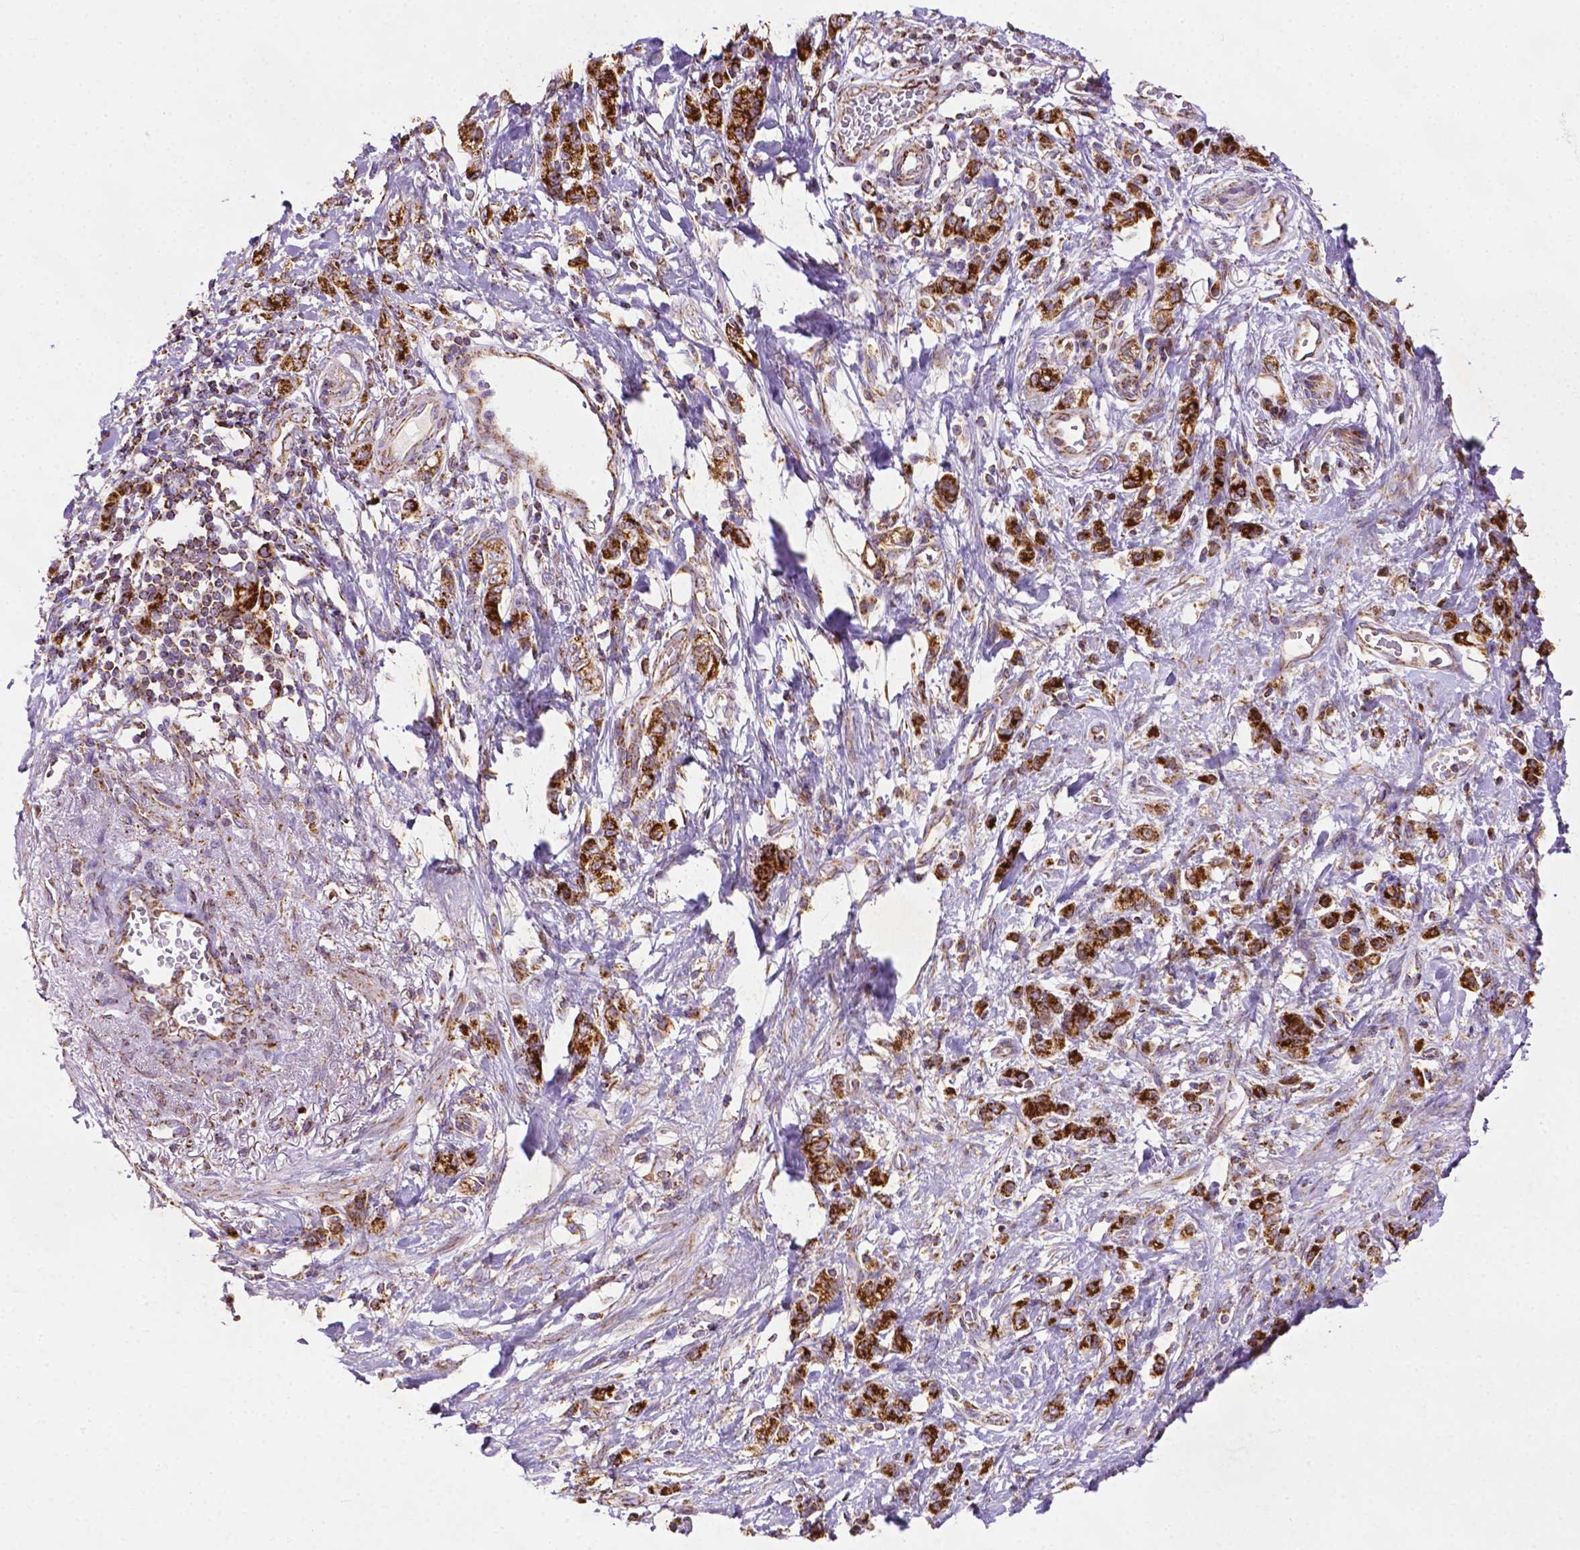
{"staining": {"intensity": "strong", "quantity": ">75%", "location": "cytoplasmic/membranous"}, "tissue": "stomach cancer", "cell_type": "Tumor cells", "image_type": "cancer", "snomed": [{"axis": "morphology", "description": "Adenocarcinoma, NOS"}, {"axis": "topography", "description": "Stomach"}], "caption": "Immunohistochemistry photomicrograph of neoplastic tissue: stomach cancer (adenocarcinoma) stained using immunohistochemistry (IHC) demonstrates high levels of strong protein expression localized specifically in the cytoplasmic/membranous of tumor cells, appearing as a cytoplasmic/membranous brown color.", "gene": "ILVBL", "patient": {"sex": "male", "age": 77}}